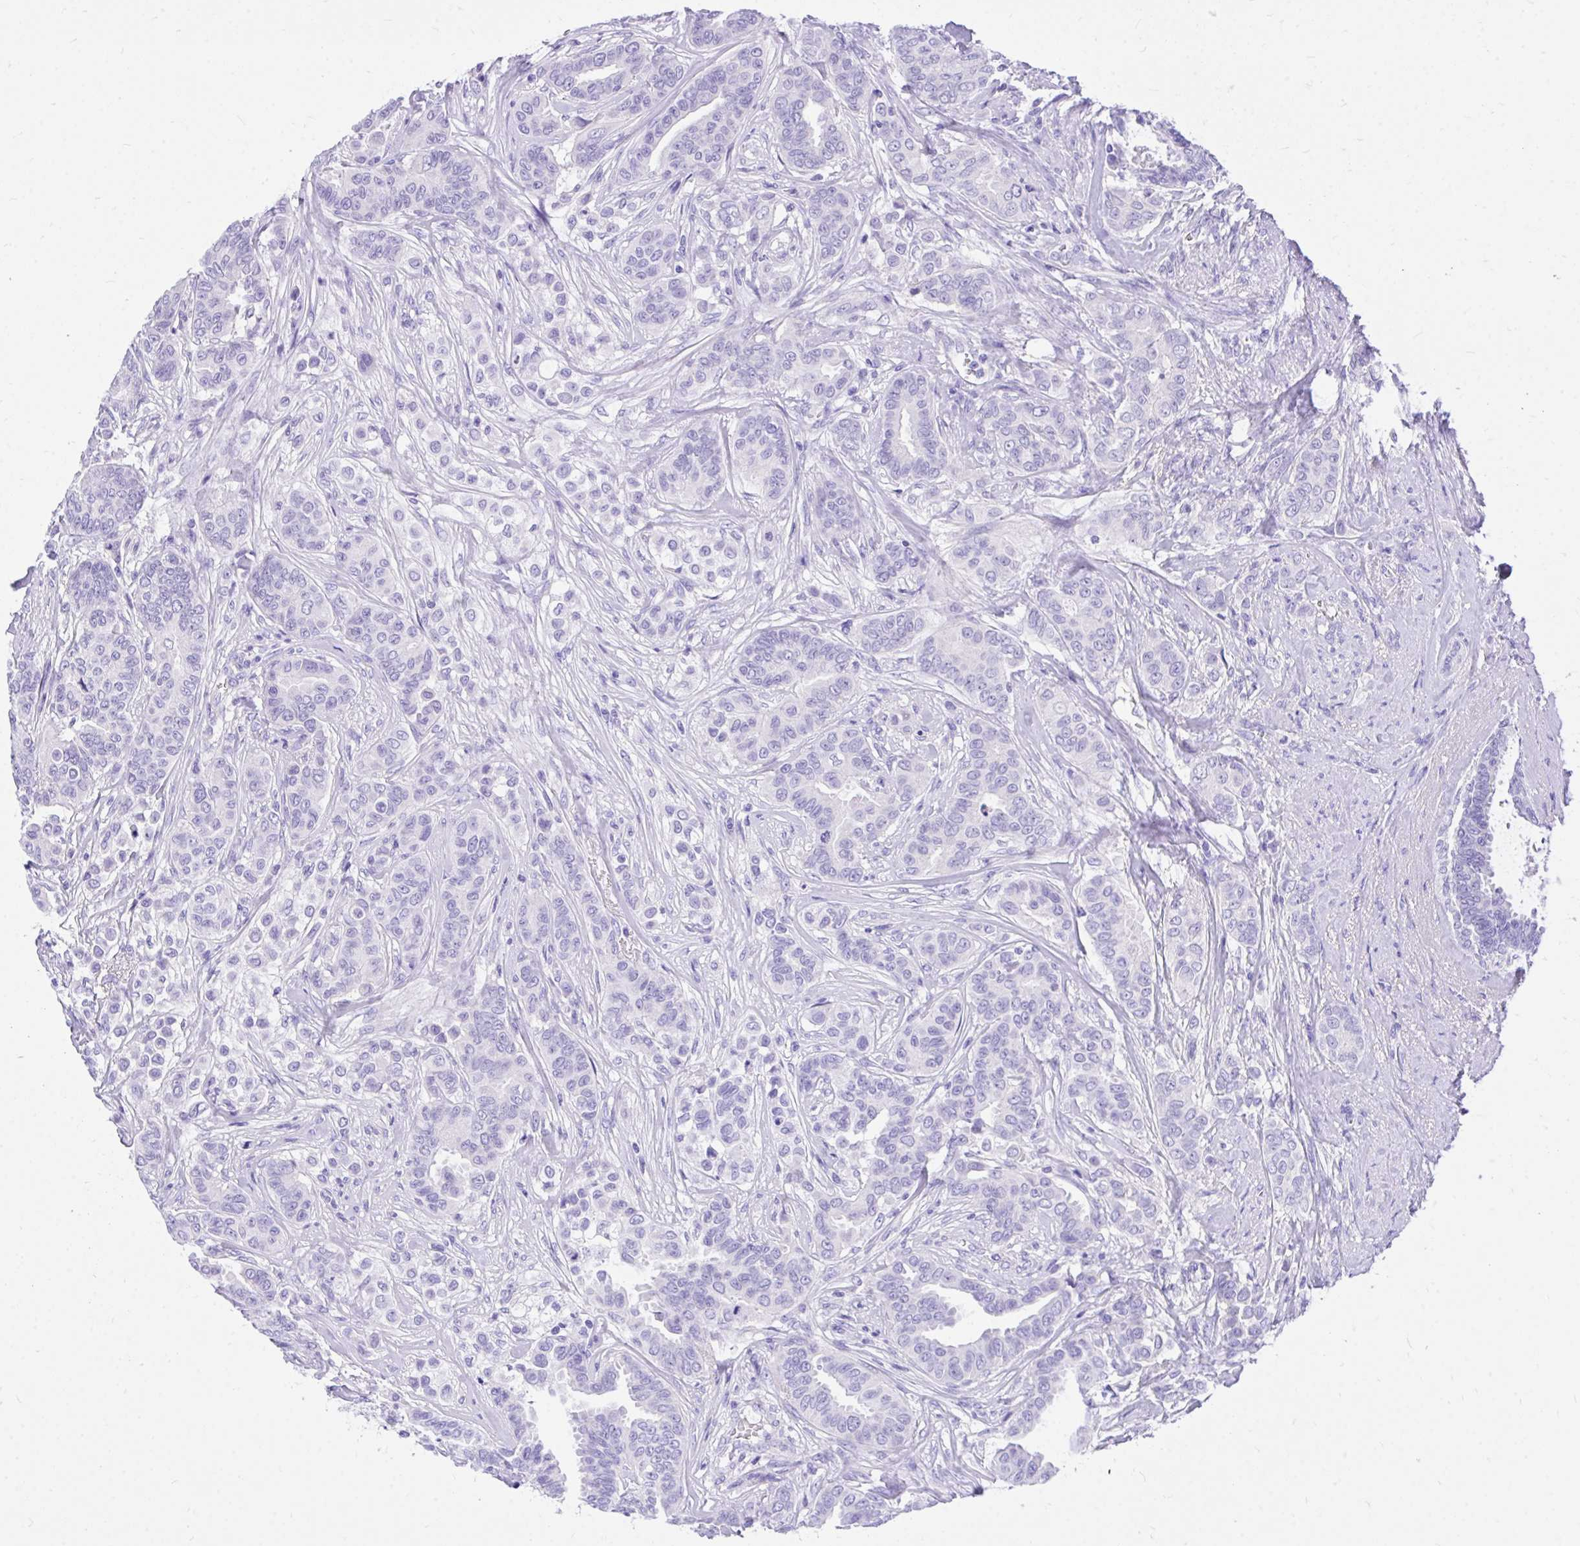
{"staining": {"intensity": "negative", "quantity": "none", "location": "none"}, "tissue": "breast cancer", "cell_type": "Tumor cells", "image_type": "cancer", "snomed": [{"axis": "morphology", "description": "Duct carcinoma"}, {"axis": "topography", "description": "Breast"}], "caption": "This is an immunohistochemistry (IHC) micrograph of infiltrating ductal carcinoma (breast). There is no expression in tumor cells.", "gene": "MON1A", "patient": {"sex": "female", "age": 45}}